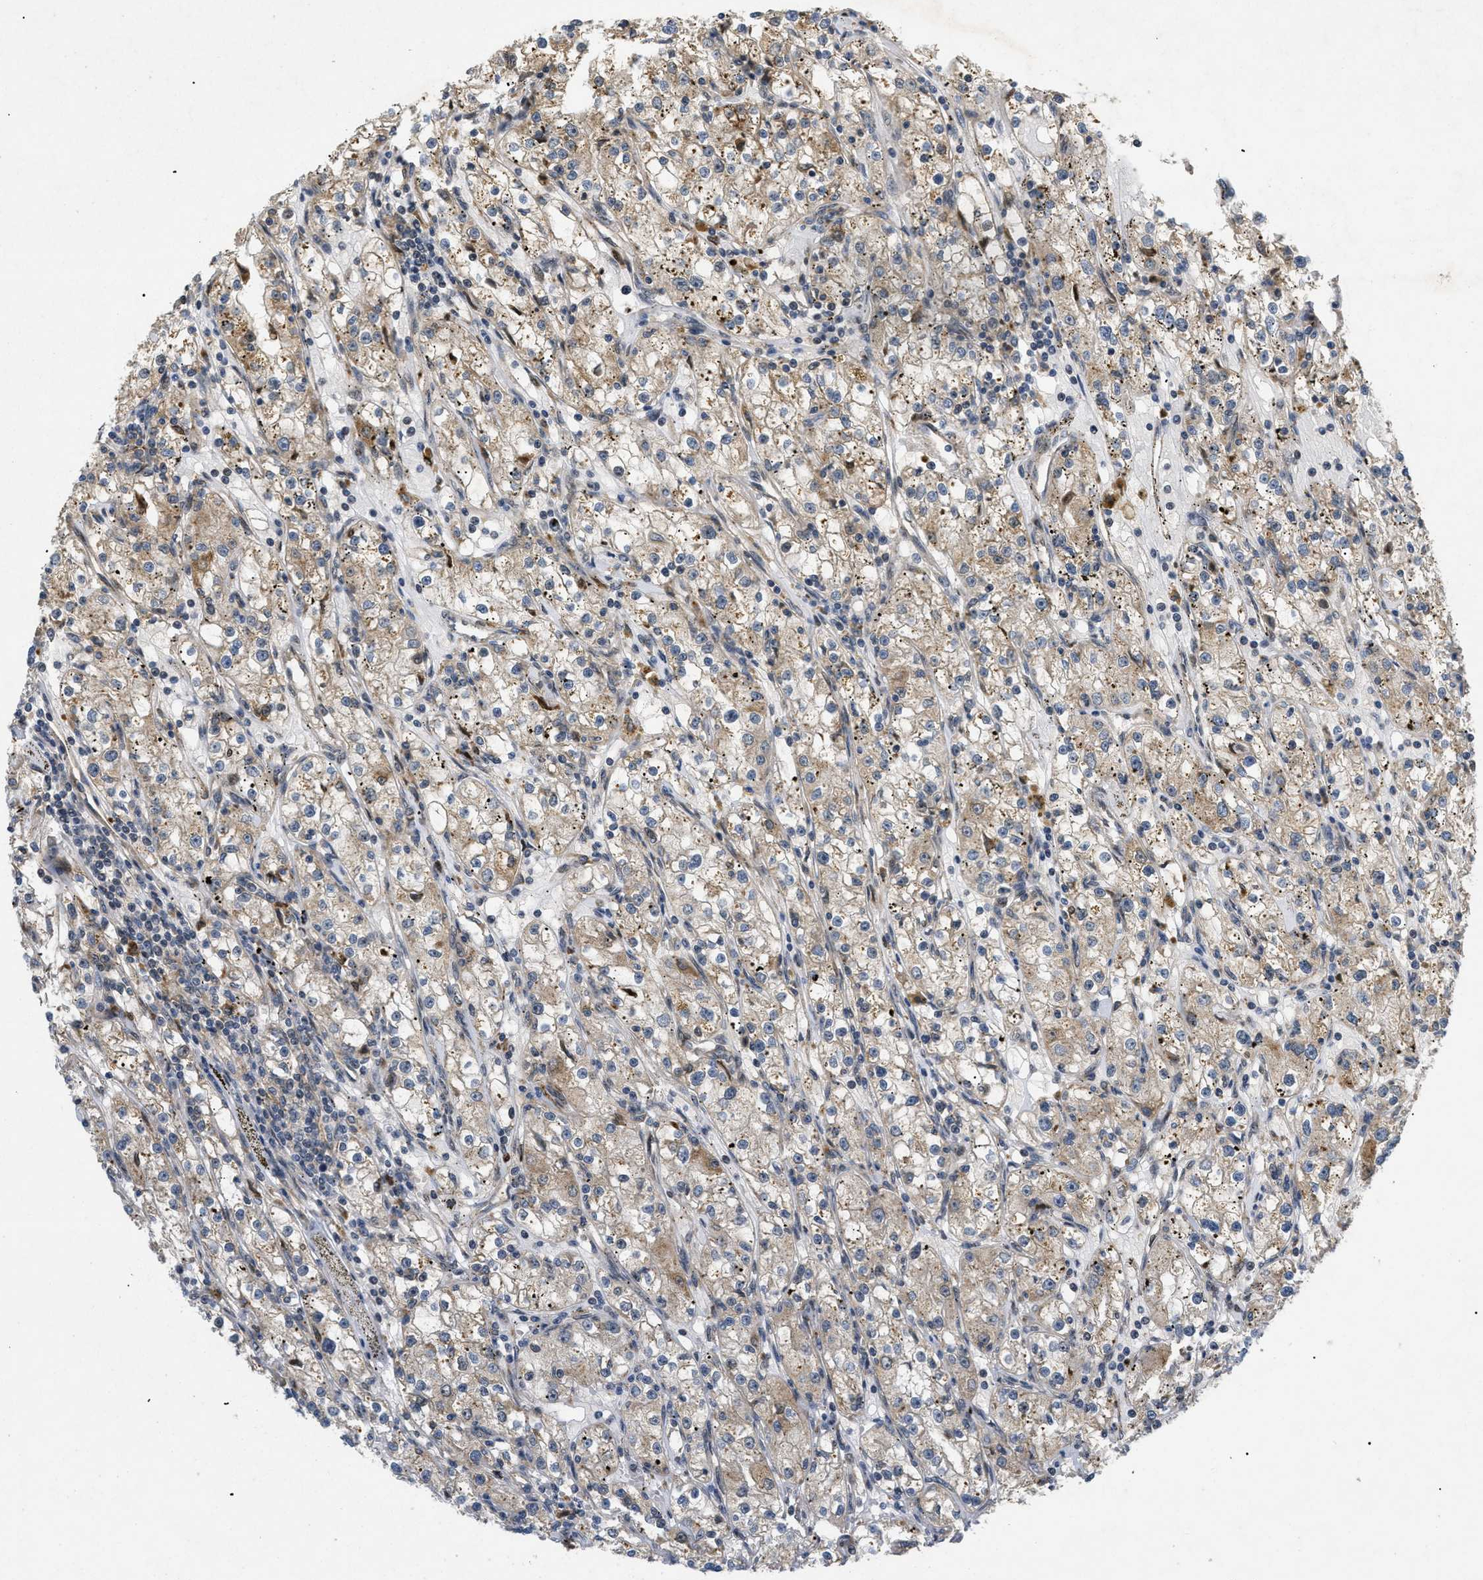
{"staining": {"intensity": "moderate", "quantity": "25%-75%", "location": "cytoplasmic/membranous"}, "tissue": "renal cancer", "cell_type": "Tumor cells", "image_type": "cancer", "snomed": [{"axis": "morphology", "description": "Adenocarcinoma, NOS"}, {"axis": "topography", "description": "Kidney"}], "caption": "The photomicrograph exhibits immunohistochemical staining of adenocarcinoma (renal). There is moderate cytoplasmic/membranous staining is present in about 25%-75% of tumor cells.", "gene": "PDGFB", "patient": {"sex": "male", "age": 56}}